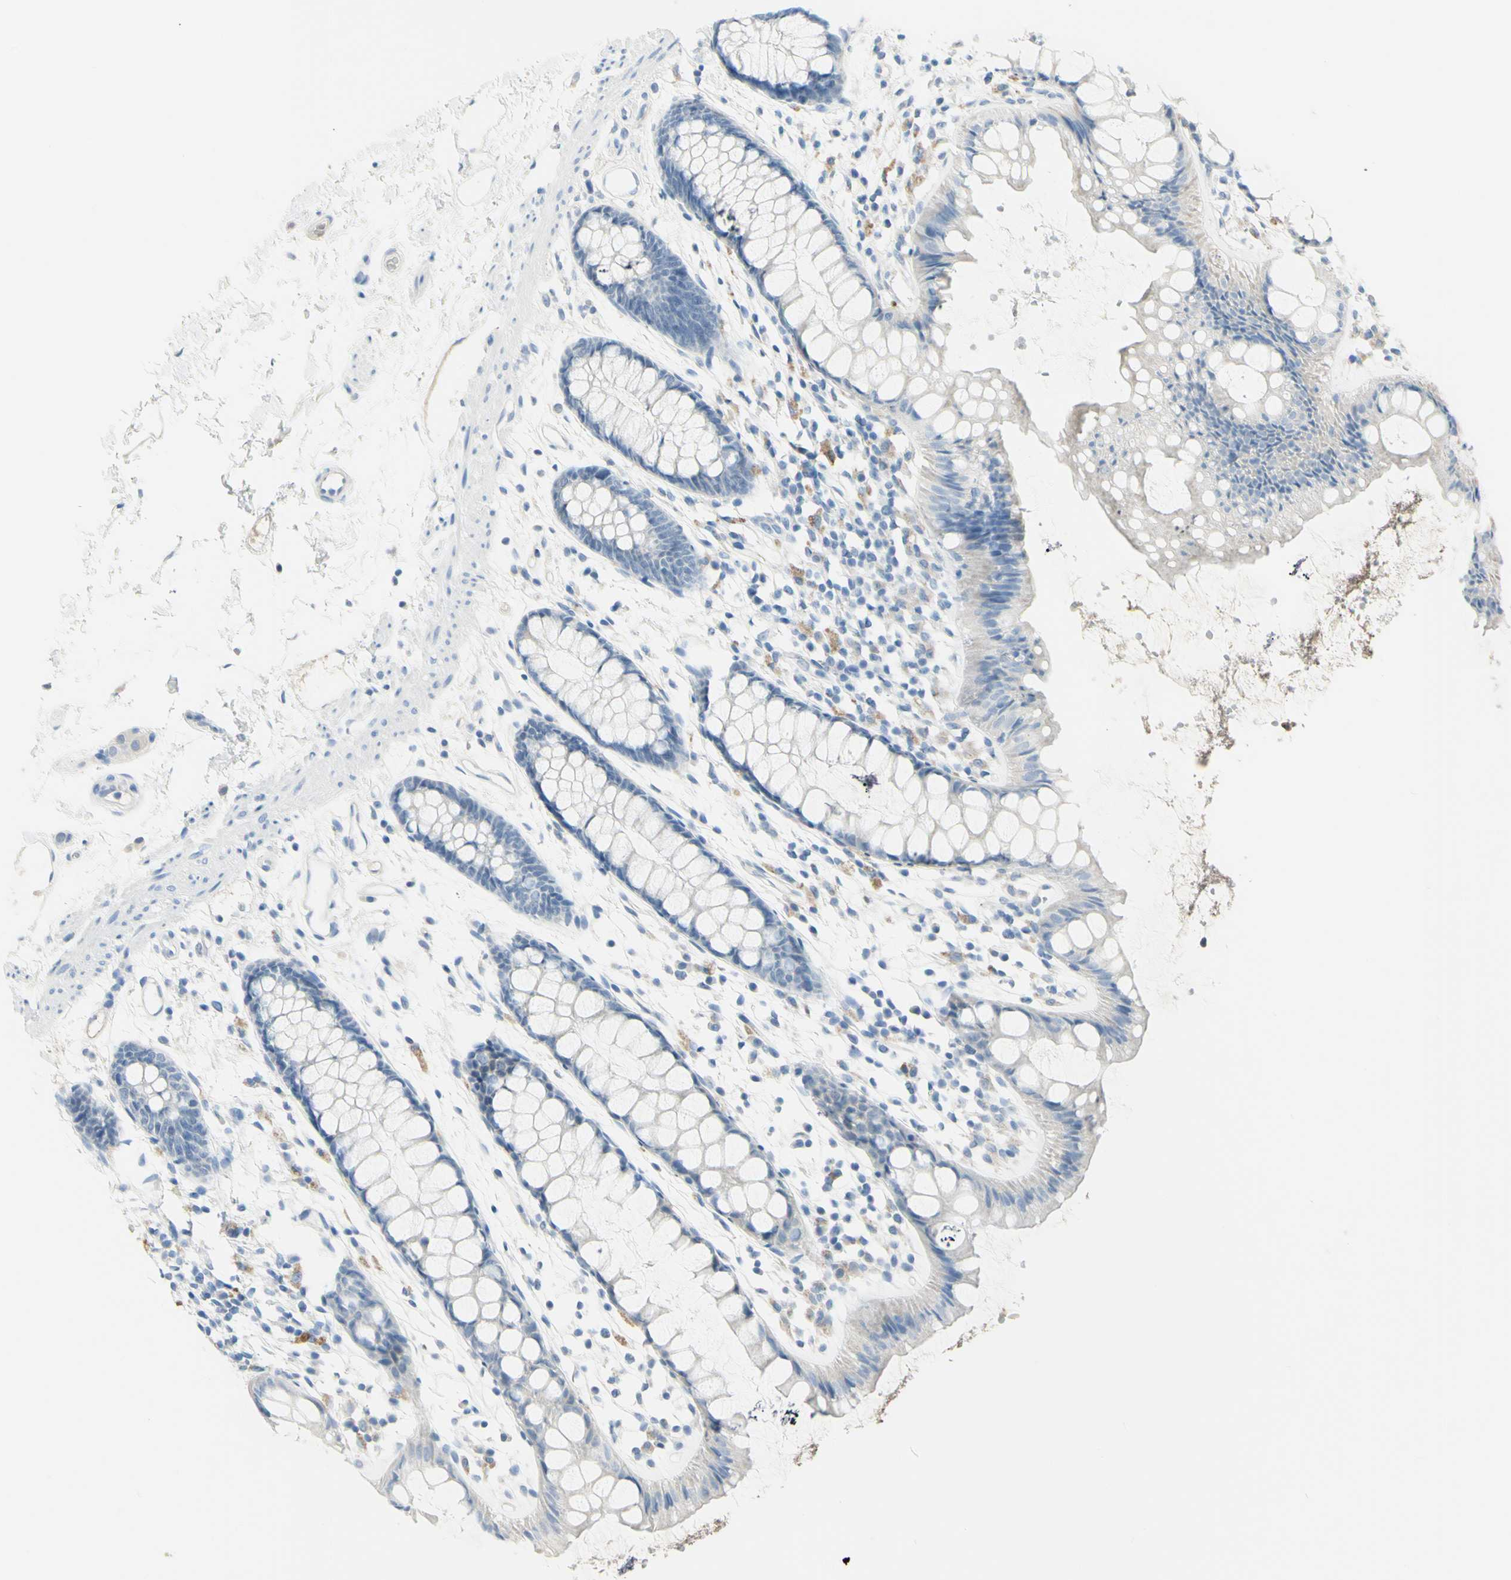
{"staining": {"intensity": "negative", "quantity": "none", "location": "none"}, "tissue": "rectum", "cell_type": "Glandular cells", "image_type": "normal", "snomed": [{"axis": "morphology", "description": "Normal tissue, NOS"}, {"axis": "topography", "description": "Rectum"}], "caption": "This is a histopathology image of immunohistochemistry (IHC) staining of benign rectum, which shows no staining in glandular cells.", "gene": "ZNF557", "patient": {"sex": "female", "age": 66}}